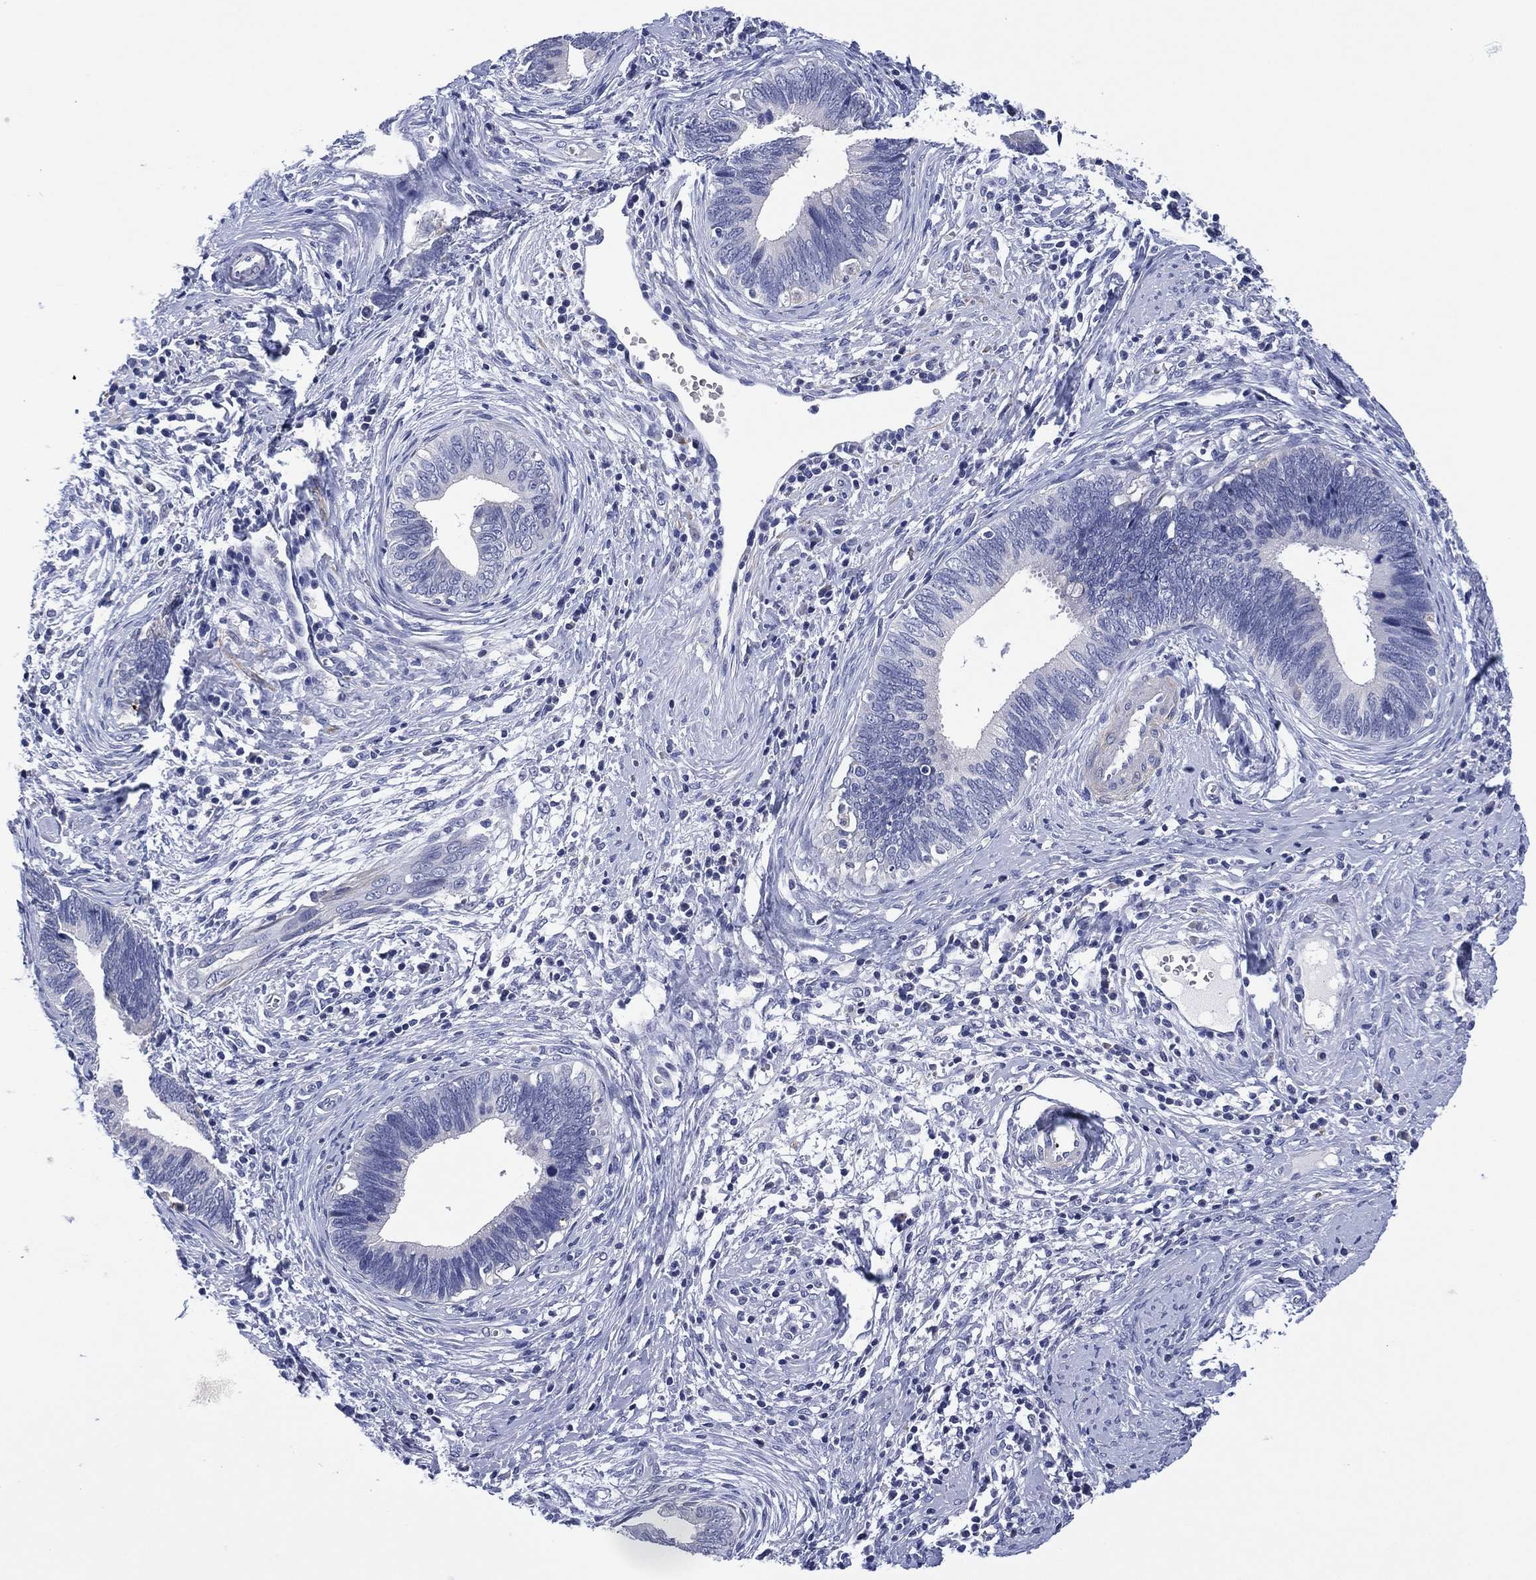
{"staining": {"intensity": "negative", "quantity": "none", "location": "none"}, "tissue": "cervical cancer", "cell_type": "Tumor cells", "image_type": "cancer", "snomed": [{"axis": "morphology", "description": "Adenocarcinoma, NOS"}, {"axis": "topography", "description": "Cervix"}], "caption": "Cervical adenocarcinoma was stained to show a protein in brown. There is no significant staining in tumor cells. (DAB (3,3'-diaminobenzidine) immunohistochemistry, high magnification).", "gene": "CLIP3", "patient": {"sex": "female", "age": 42}}